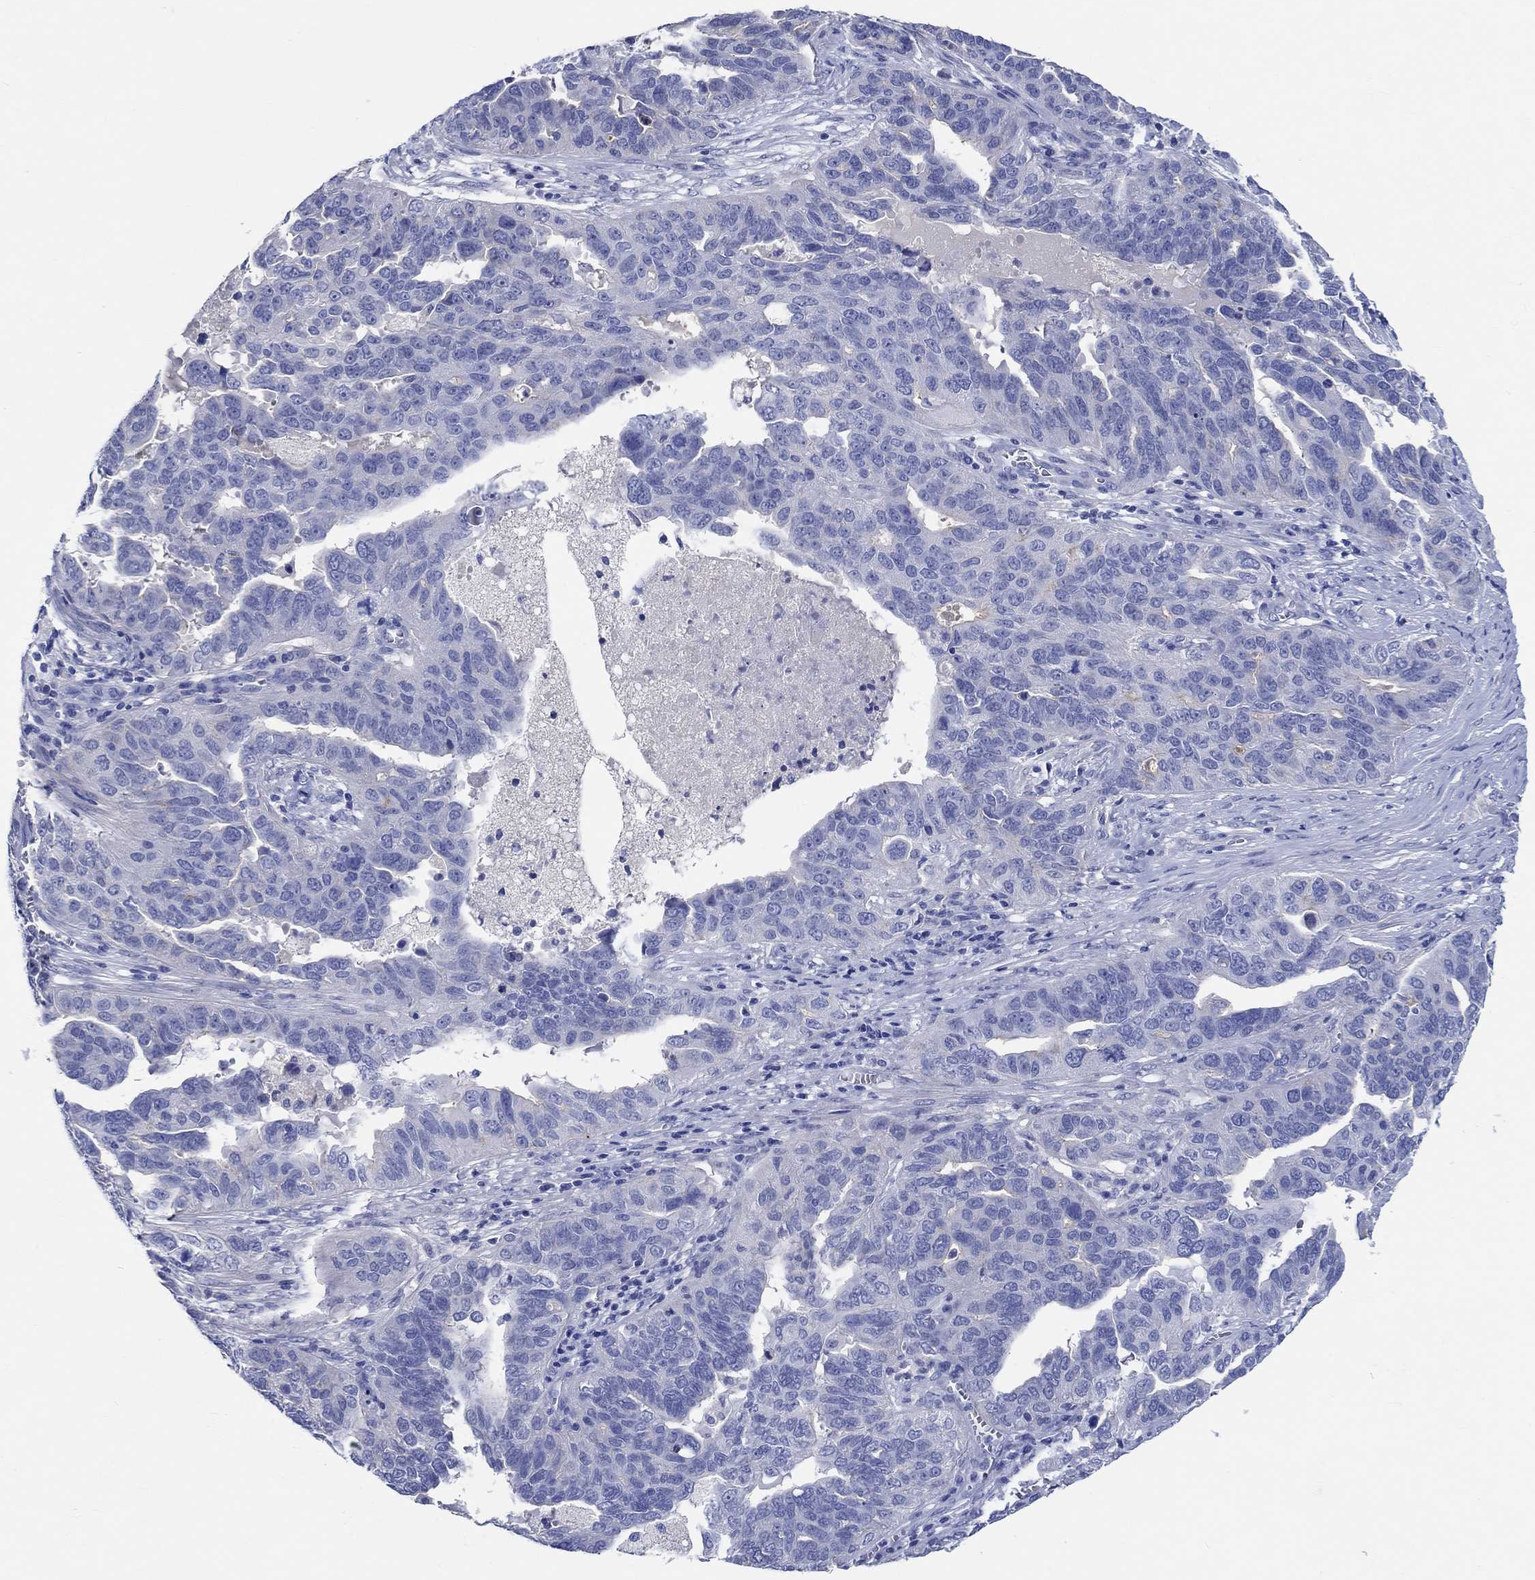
{"staining": {"intensity": "negative", "quantity": "none", "location": "none"}, "tissue": "ovarian cancer", "cell_type": "Tumor cells", "image_type": "cancer", "snomed": [{"axis": "morphology", "description": "Carcinoma, endometroid"}, {"axis": "topography", "description": "Soft tissue"}, {"axis": "topography", "description": "Ovary"}], "caption": "This is an immunohistochemistry (IHC) image of human endometroid carcinoma (ovarian). There is no positivity in tumor cells.", "gene": "SHISA4", "patient": {"sex": "female", "age": 52}}